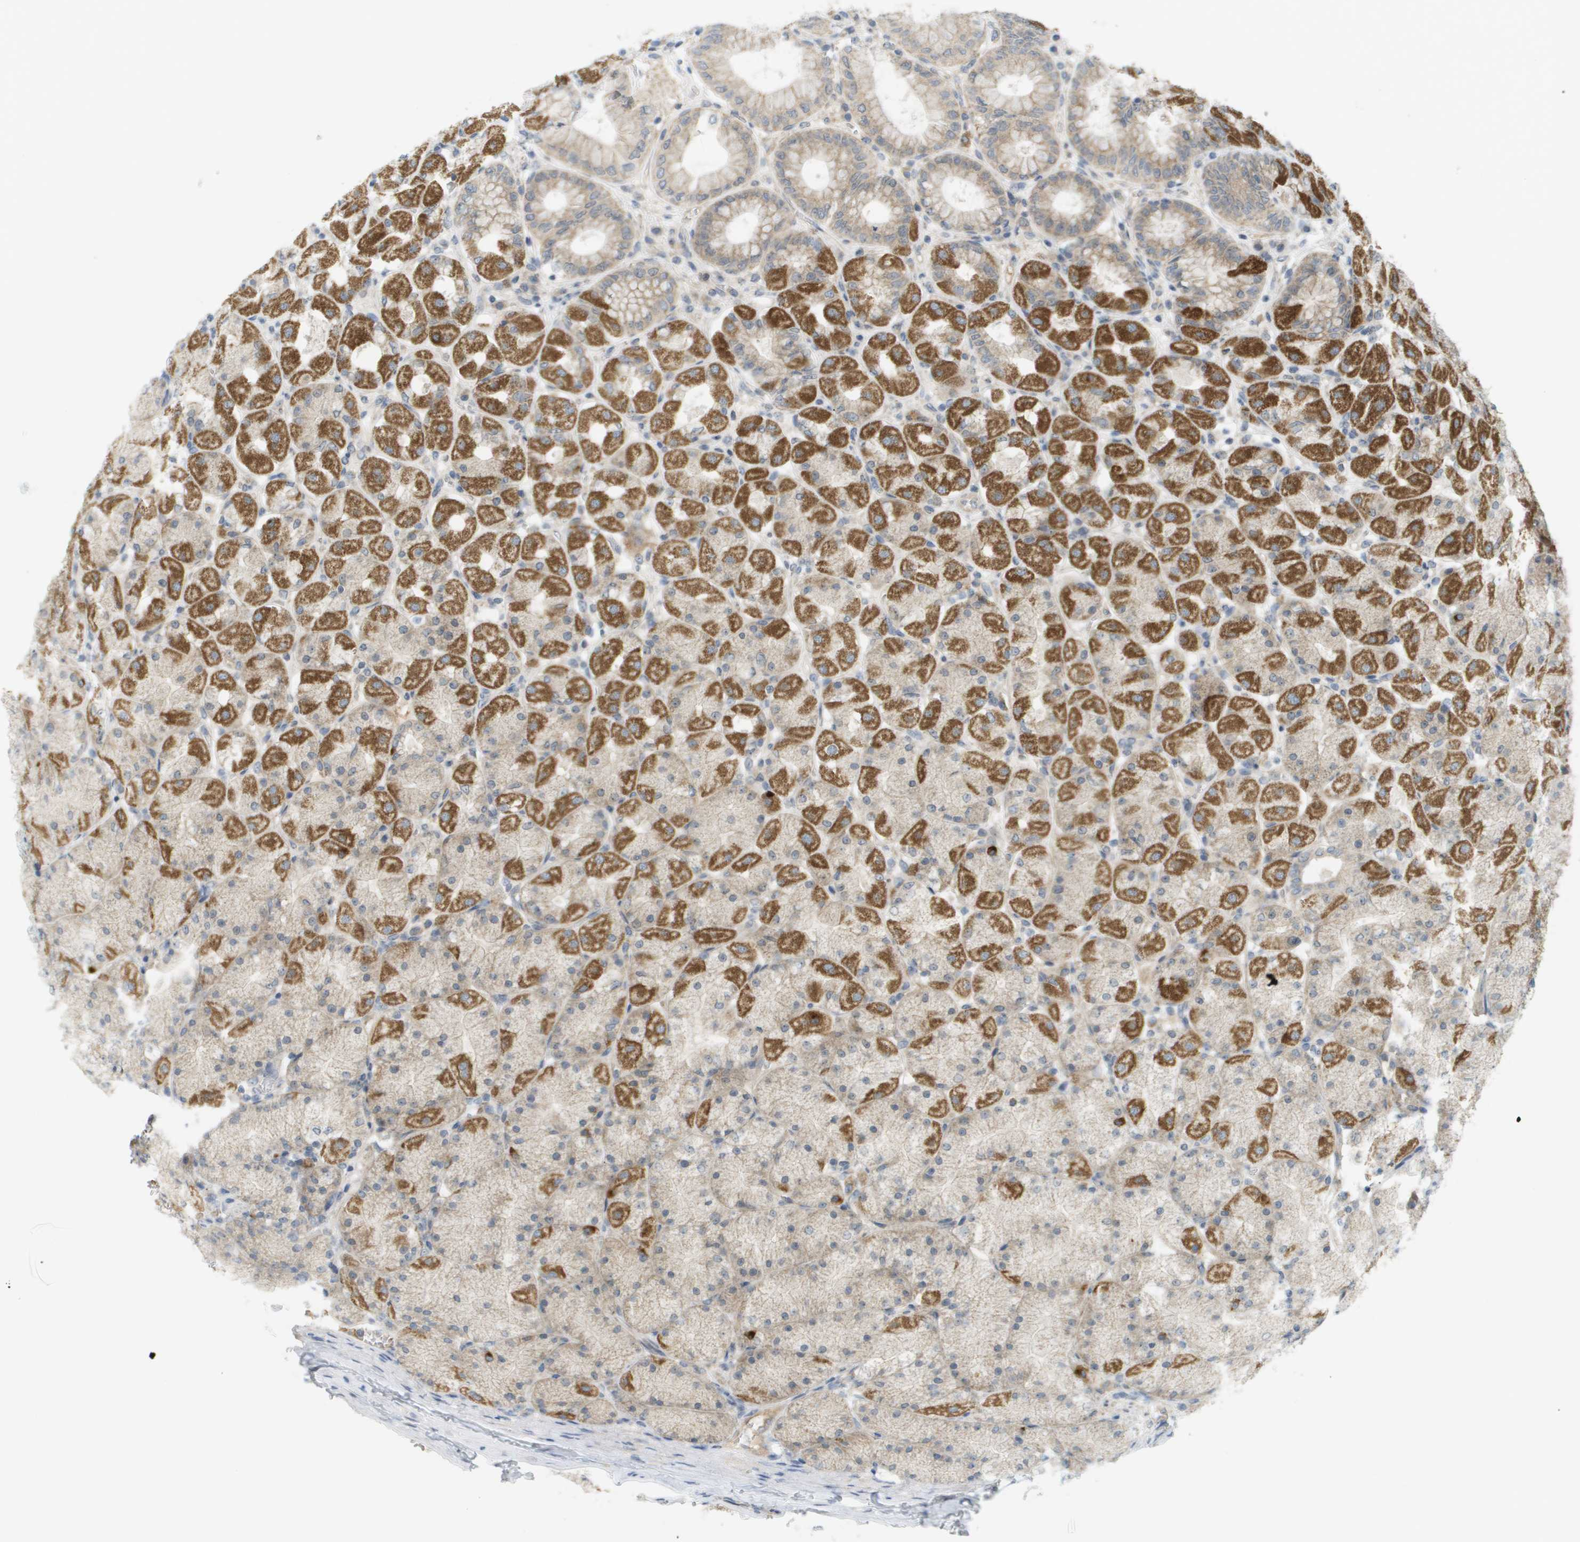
{"staining": {"intensity": "moderate", "quantity": ">75%", "location": "cytoplasmic/membranous"}, "tissue": "stomach", "cell_type": "Glandular cells", "image_type": "normal", "snomed": [{"axis": "morphology", "description": "Normal tissue, NOS"}, {"axis": "topography", "description": "Stomach, upper"}], "caption": "Stomach stained with IHC reveals moderate cytoplasmic/membranous expression in approximately >75% of glandular cells.", "gene": "PROC", "patient": {"sex": "female", "age": 56}}